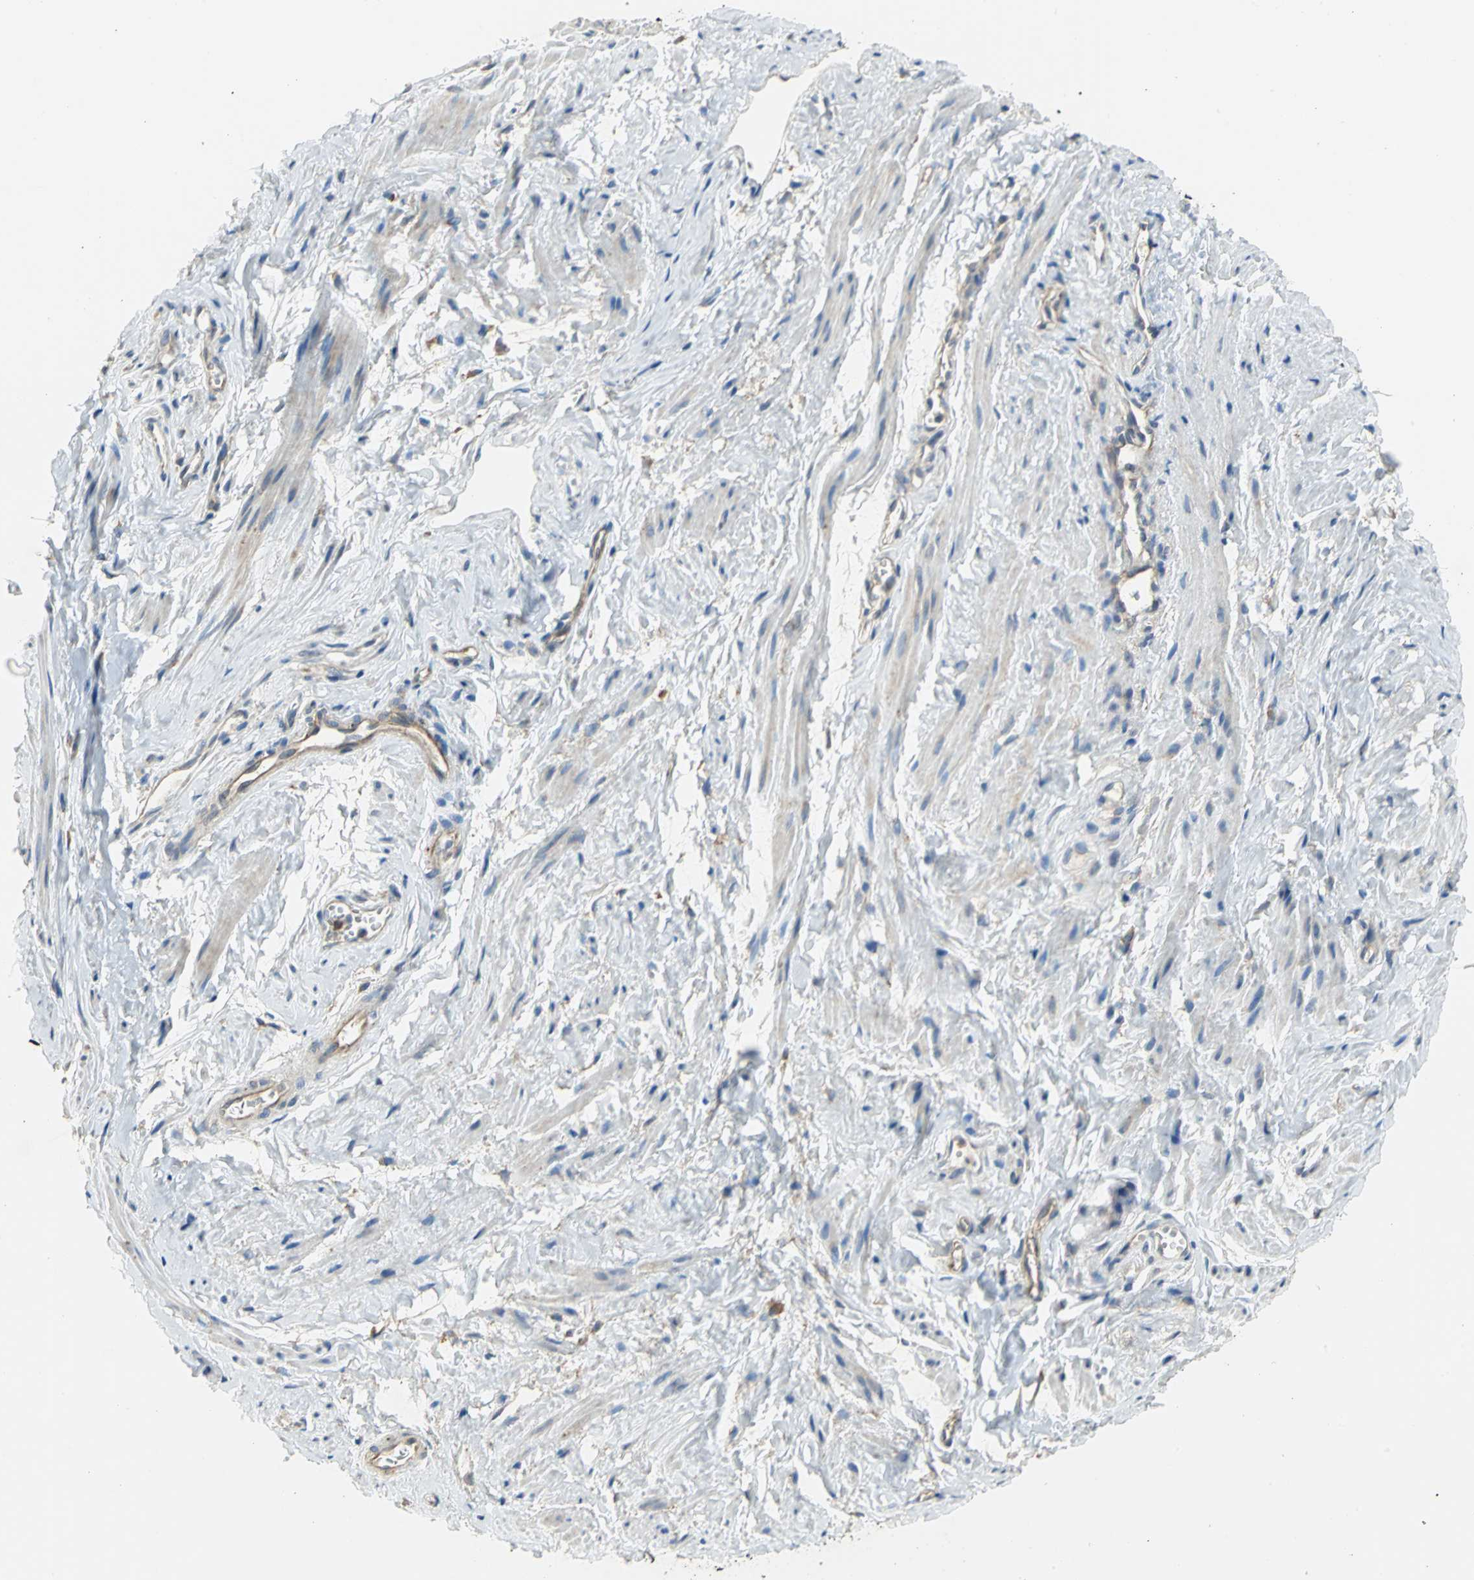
{"staining": {"intensity": "negative", "quantity": "none", "location": "none"}, "tissue": "vagina", "cell_type": "Squamous epithelial cells", "image_type": "normal", "snomed": [{"axis": "morphology", "description": "Normal tissue, NOS"}, {"axis": "topography", "description": "Soft tissue"}, {"axis": "topography", "description": "Vagina"}], "caption": "A high-resolution image shows IHC staining of benign vagina, which shows no significant positivity in squamous epithelial cells. (DAB (3,3'-diaminobenzidine) IHC visualized using brightfield microscopy, high magnification).", "gene": "DIAPH2", "patient": {"sex": "female", "age": 61}}